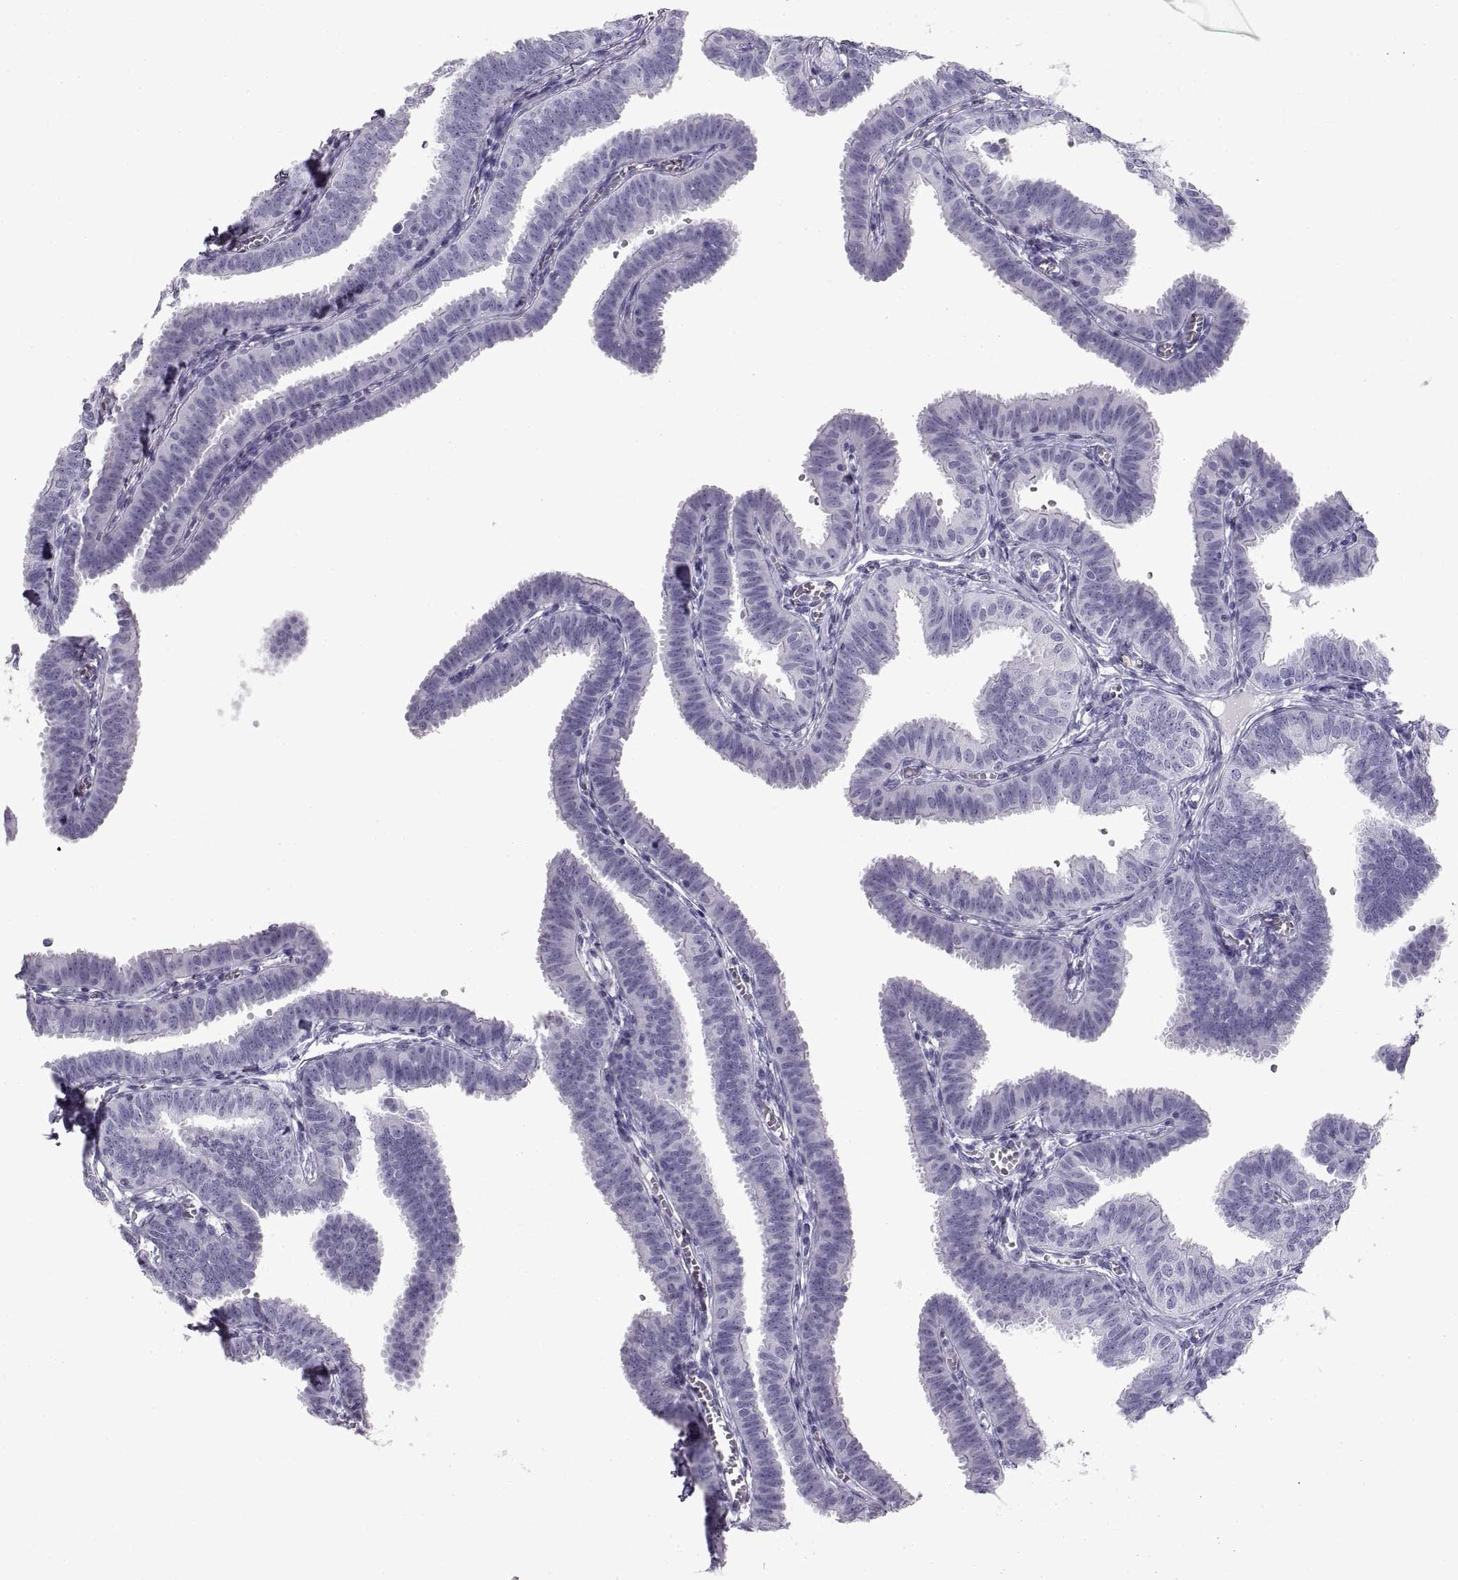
{"staining": {"intensity": "negative", "quantity": "none", "location": "none"}, "tissue": "fallopian tube", "cell_type": "Glandular cells", "image_type": "normal", "snomed": [{"axis": "morphology", "description": "Normal tissue, NOS"}, {"axis": "topography", "description": "Fallopian tube"}], "caption": "High power microscopy micrograph of an immunohistochemistry histopathology image of normal fallopian tube, revealing no significant expression in glandular cells.", "gene": "RLBP1", "patient": {"sex": "female", "age": 25}}